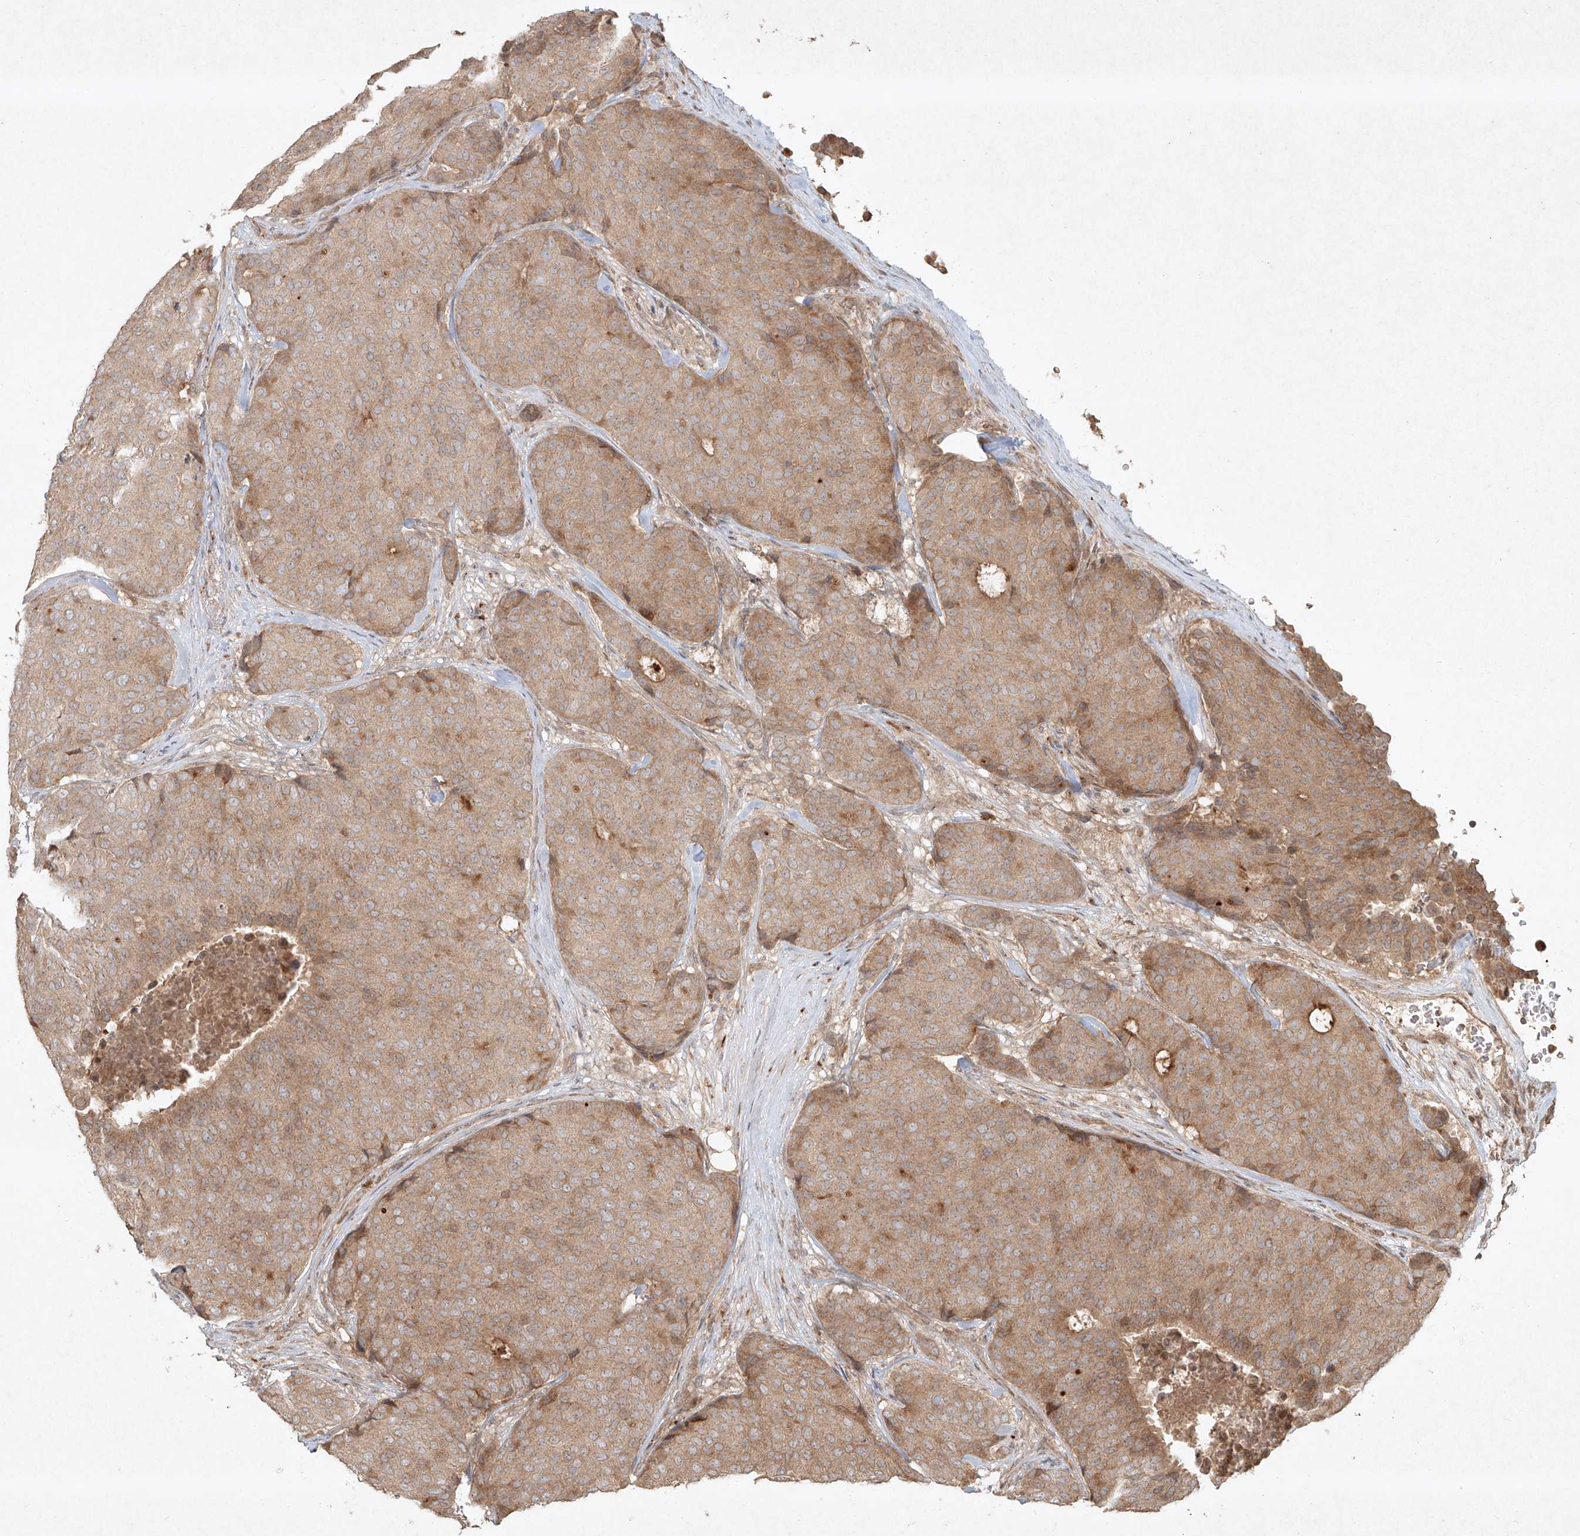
{"staining": {"intensity": "weak", "quantity": ">75%", "location": "cytoplasmic/membranous"}, "tissue": "breast cancer", "cell_type": "Tumor cells", "image_type": "cancer", "snomed": [{"axis": "morphology", "description": "Duct carcinoma"}, {"axis": "topography", "description": "Breast"}], "caption": "Immunohistochemical staining of human intraductal carcinoma (breast) shows weak cytoplasmic/membranous protein expression in about >75% of tumor cells. The staining was performed using DAB, with brown indicating positive protein expression. Nuclei are stained blue with hematoxylin.", "gene": "CYYR1", "patient": {"sex": "female", "age": 75}}